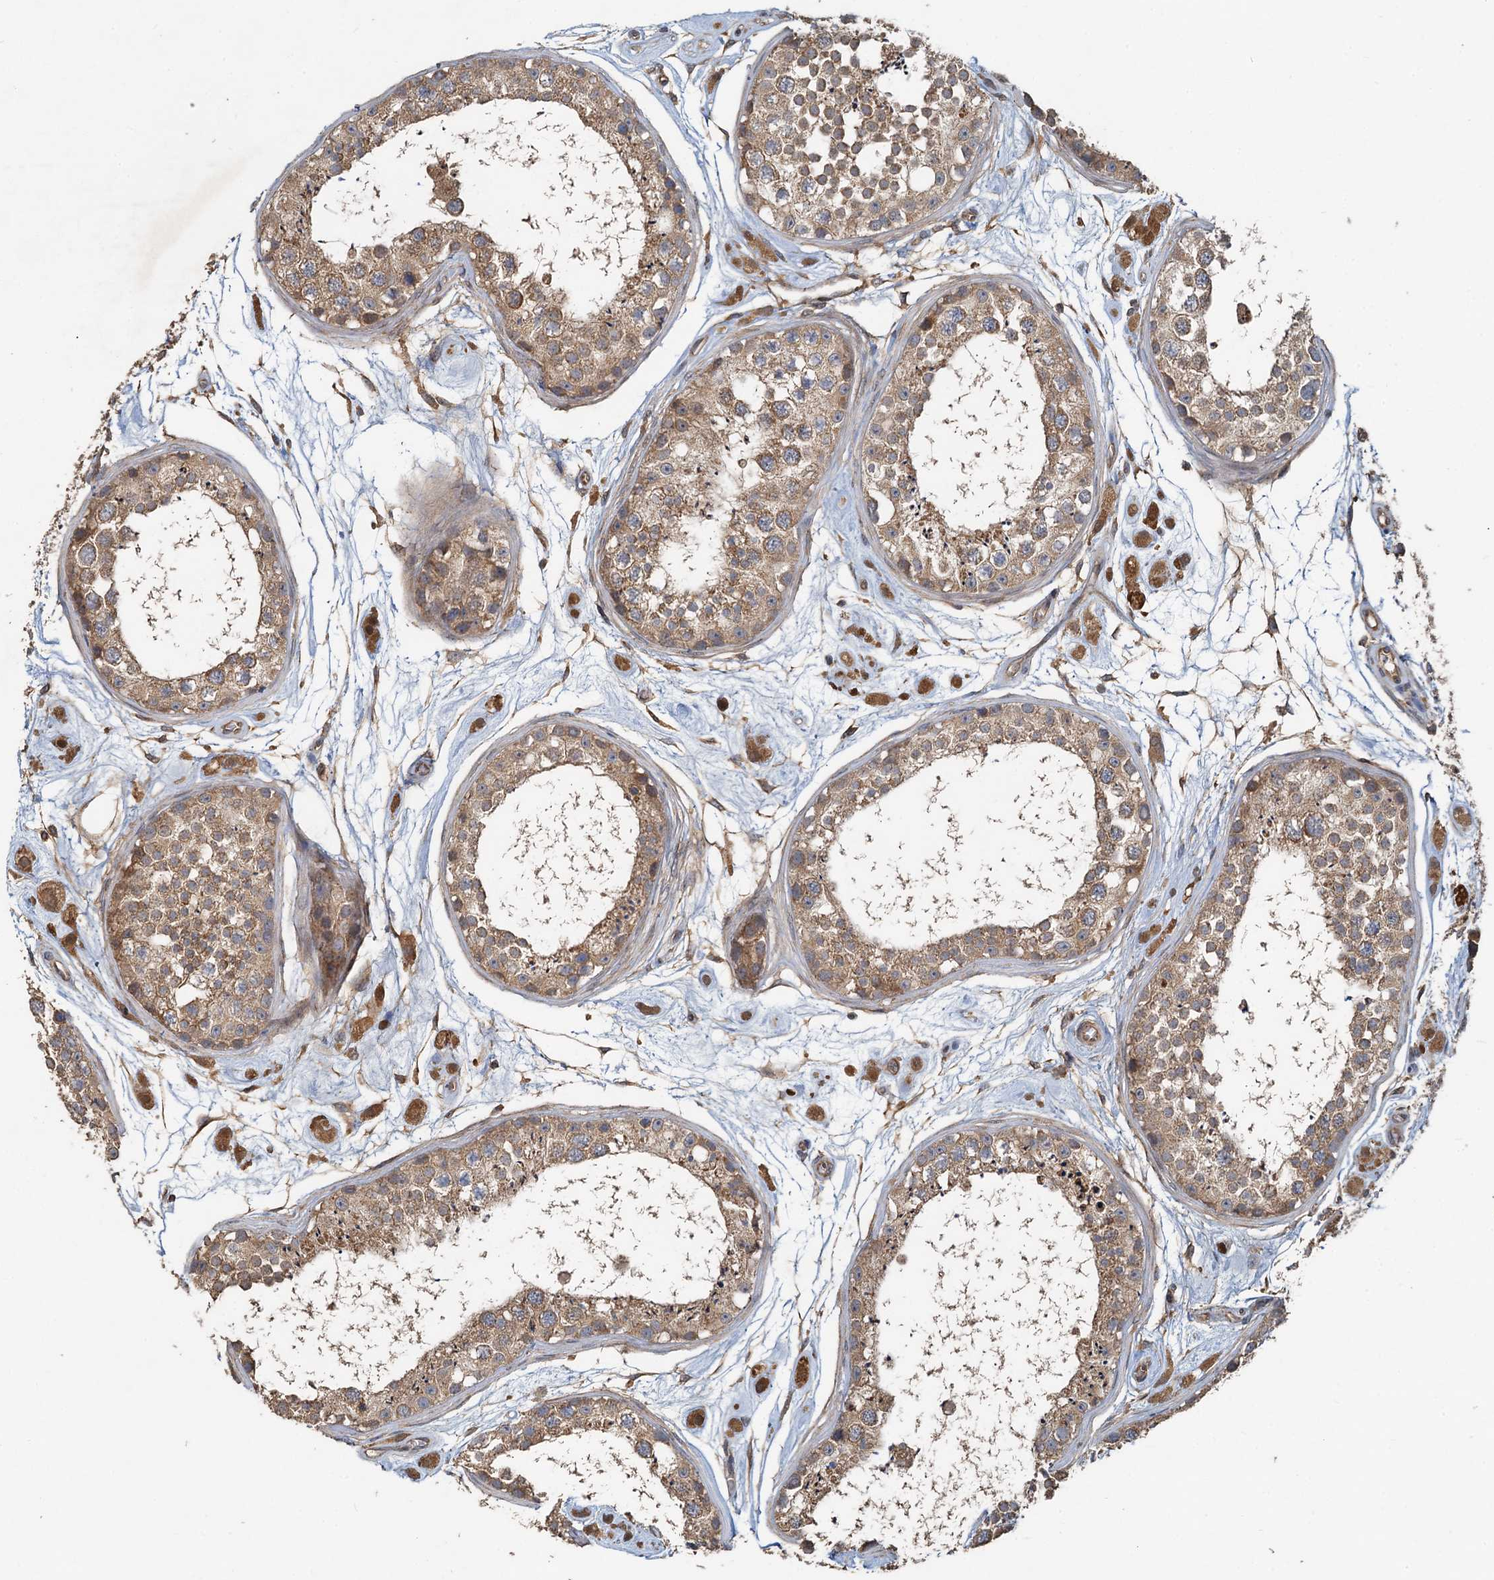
{"staining": {"intensity": "moderate", "quantity": ">75%", "location": "cytoplasmic/membranous"}, "tissue": "testis", "cell_type": "Cells in seminiferous ducts", "image_type": "normal", "snomed": [{"axis": "morphology", "description": "Normal tissue, NOS"}, {"axis": "topography", "description": "Testis"}], "caption": "This micrograph reveals immunohistochemistry (IHC) staining of unremarkable testis, with medium moderate cytoplasmic/membranous staining in approximately >75% of cells in seminiferous ducts.", "gene": "HYI", "patient": {"sex": "male", "age": 25}}